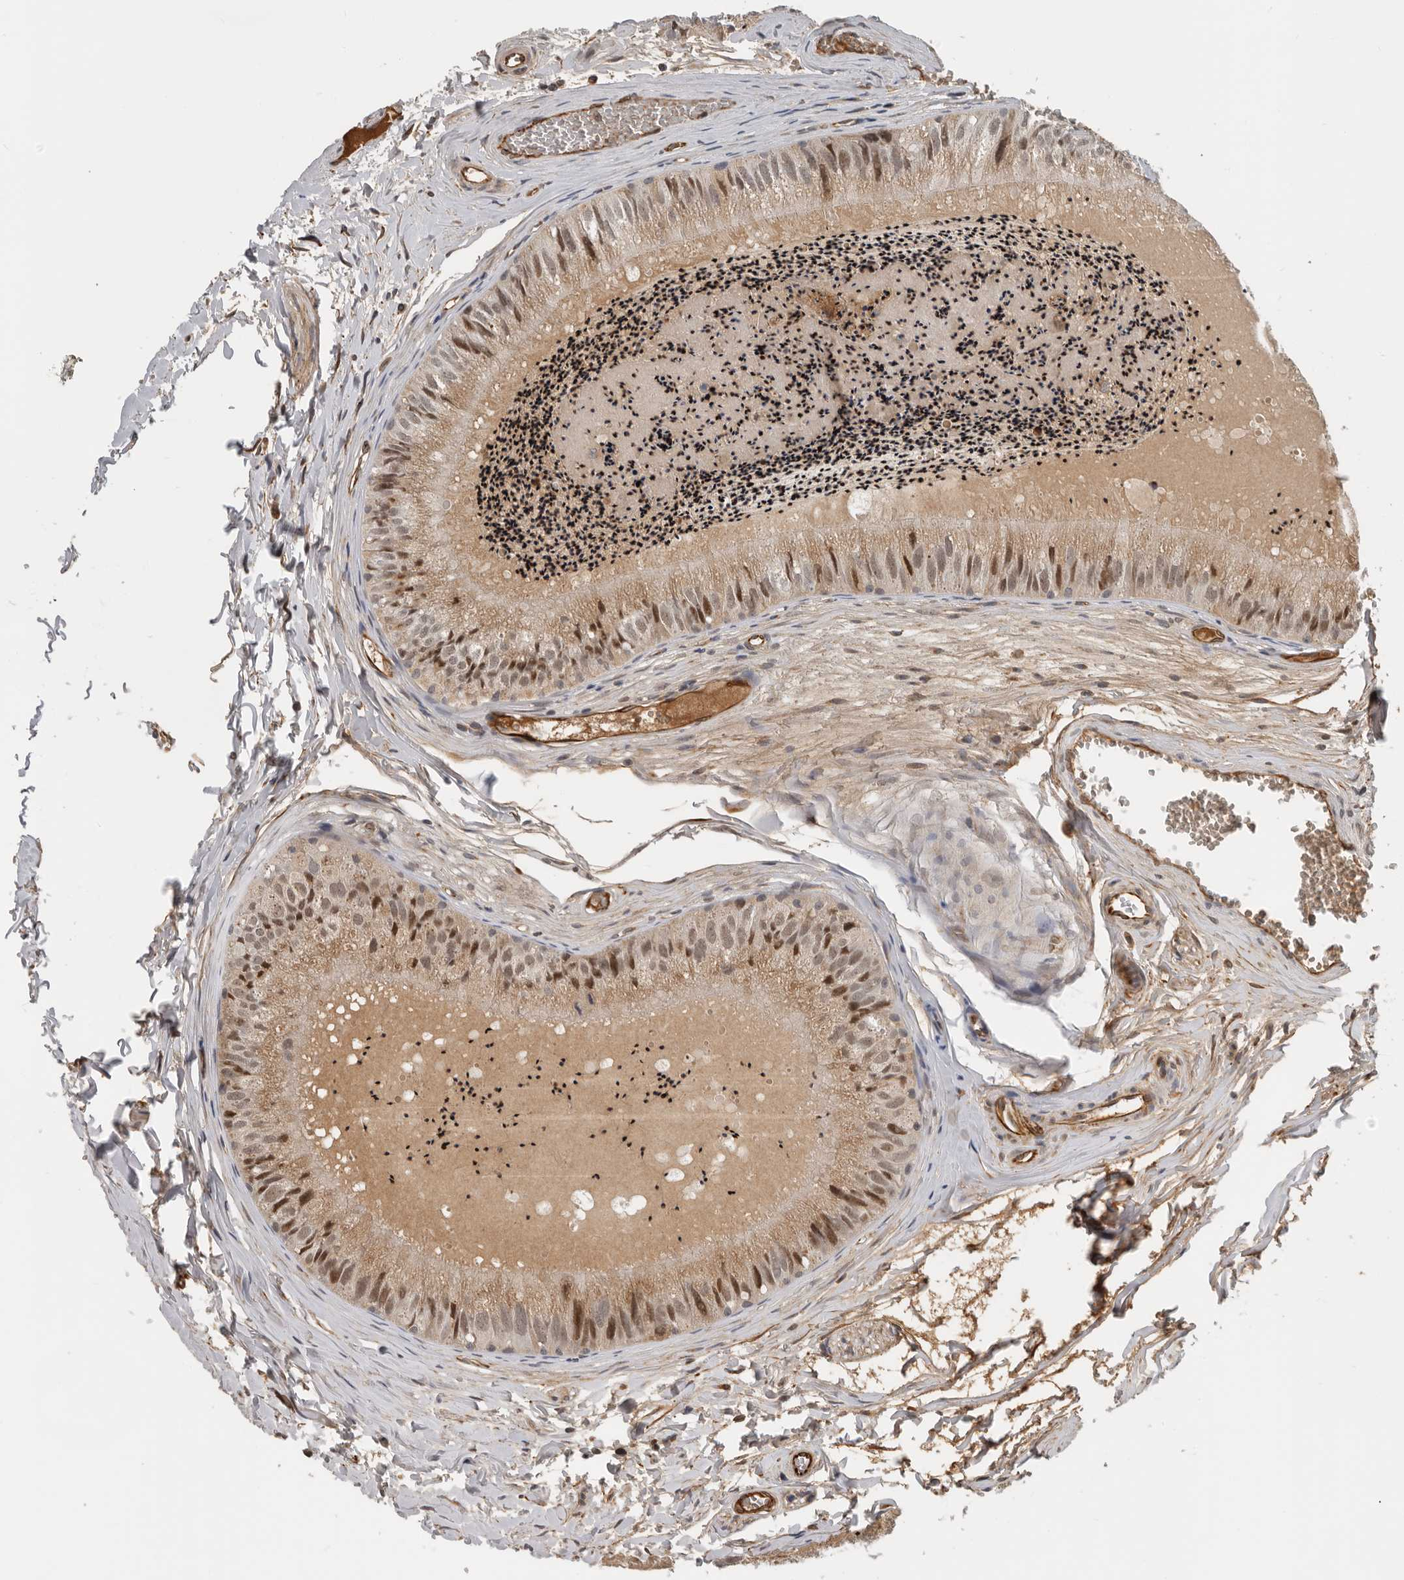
{"staining": {"intensity": "moderate", "quantity": ">75%", "location": "cytoplasmic/membranous,nuclear"}, "tissue": "epididymis", "cell_type": "Glandular cells", "image_type": "normal", "snomed": [{"axis": "morphology", "description": "Normal tissue, NOS"}, {"axis": "topography", "description": "Epididymis"}], "caption": "Epididymis stained for a protein displays moderate cytoplasmic/membranous,nuclear positivity in glandular cells.", "gene": "RNF157", "patient": {"sex": "male", "age": 31}}